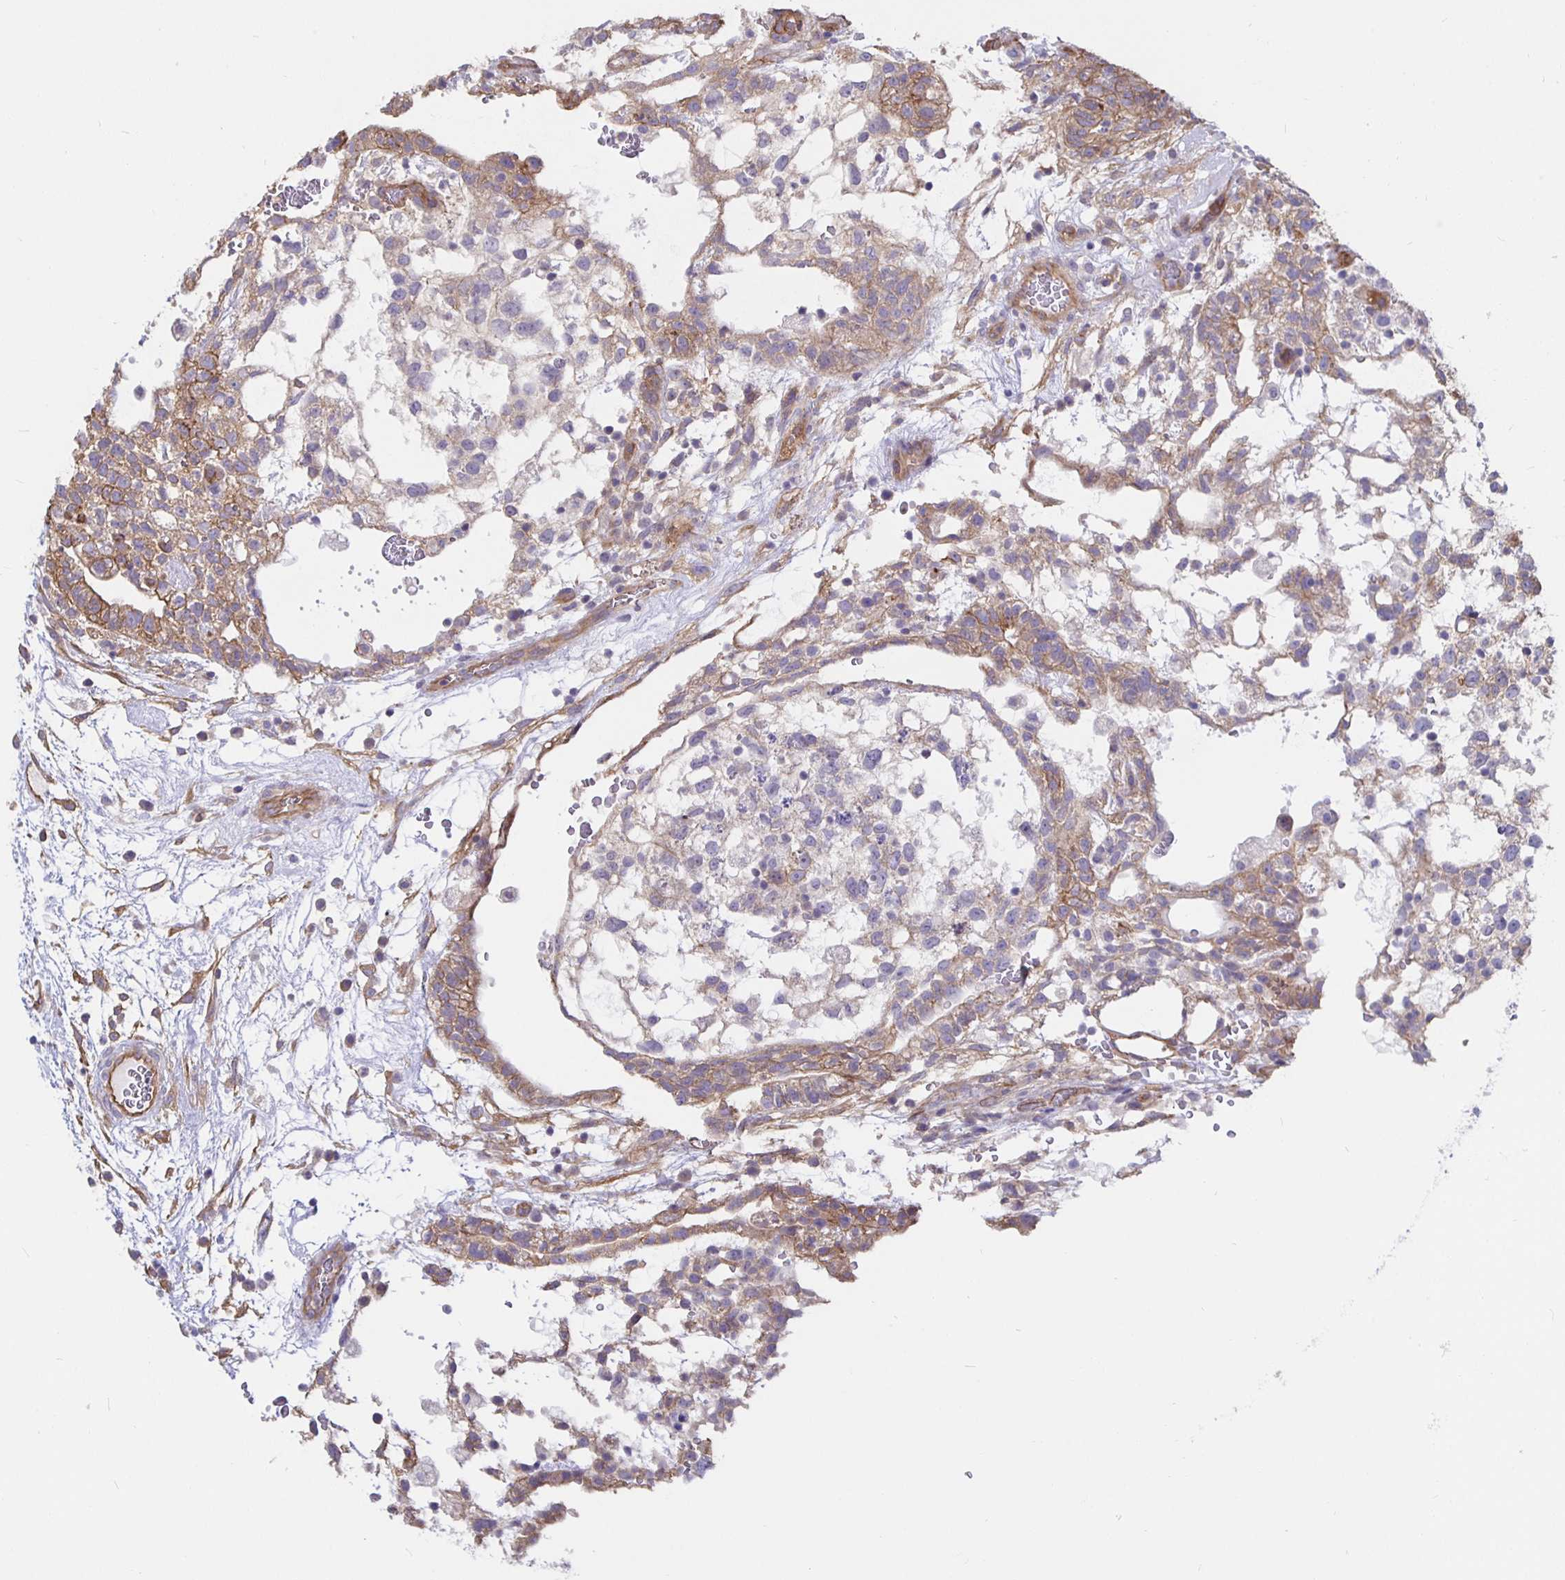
{"staining": {"intensity": "moderate", "quantity": "25%-75%", "location": "cytoplasmic/membranous"}, "tissue": "testis cancer", "cell_type": "Tumor cells", "image_type": "cancer", "snomed": [{"axis": "morphology", "description": "Normal tissue, NOS"}, {"axis": "morphology", "description": "Carcinoma, Embryonal, NOS"}, {"axis": "topography", "description": "Testis"}], "caption": "Embryonal carcinoma (testis) stained with a brown dye displays moderate cytoplasmic/membranous positive expression in about 25%-75% of tumor cells.", "gene": "ARHGEF39", "patient": {"sex": "male", "age": 32}}